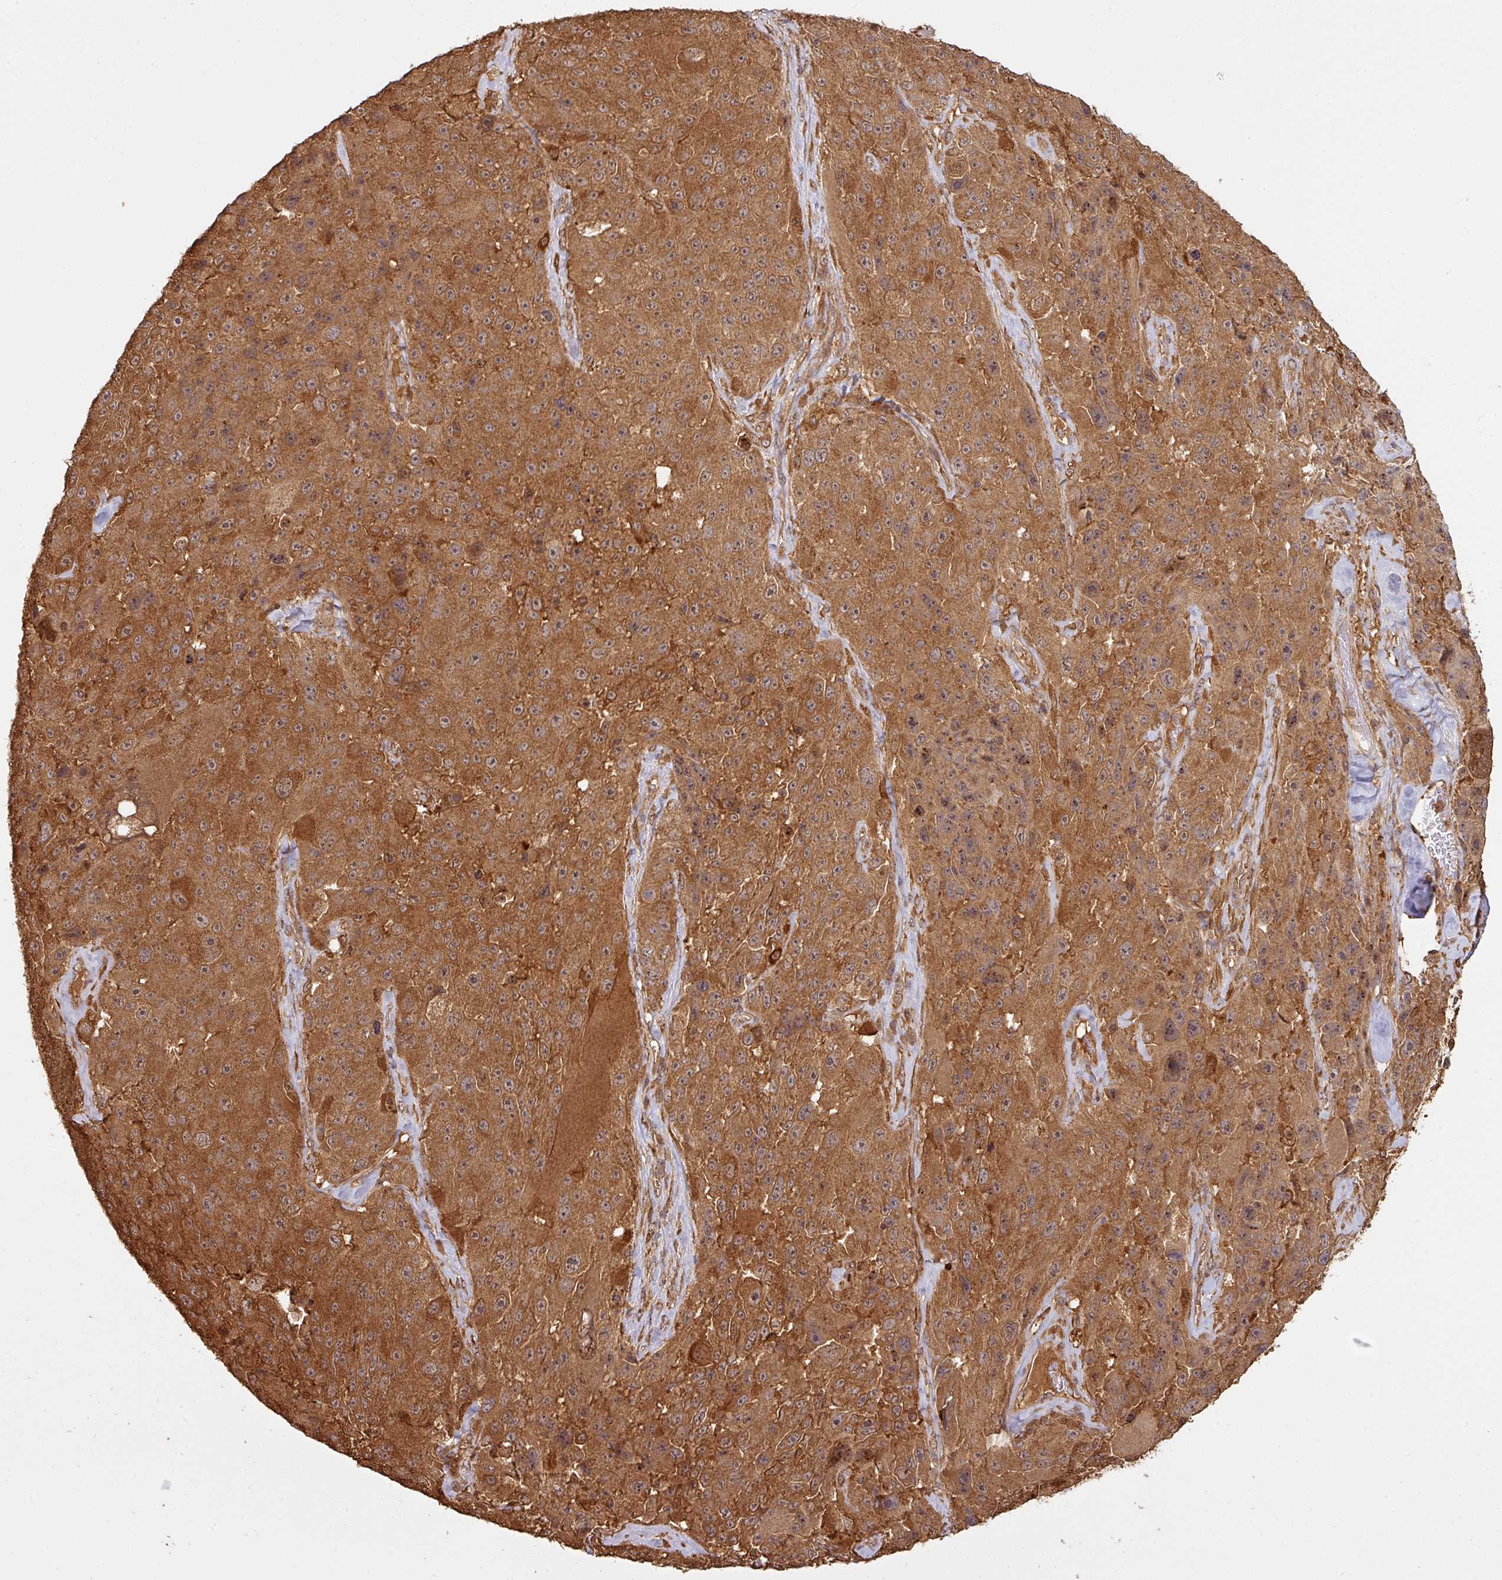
{"staining": {"intensity": "strong", "quantity": ">75%", "location": "cytoplasmic/membranous,nuclear"}, "tissue": "melanoma", "cell_type": "Tumor cells", "image_type": "cancer", "snomed": [{"axis": "morphology", "description": "Malignant melanoma, Metastatic site"}, {"axis": "topography", "description": "Lymph node"}], "caption": "DAB immunohistochemical staining of melanoma exhibits strong cytoplasmic/membranous and nuclear protein expression in about >75% of tumor cells.", "gene": "ZNF322", "patient": {"sex": "male", "age": 62}}